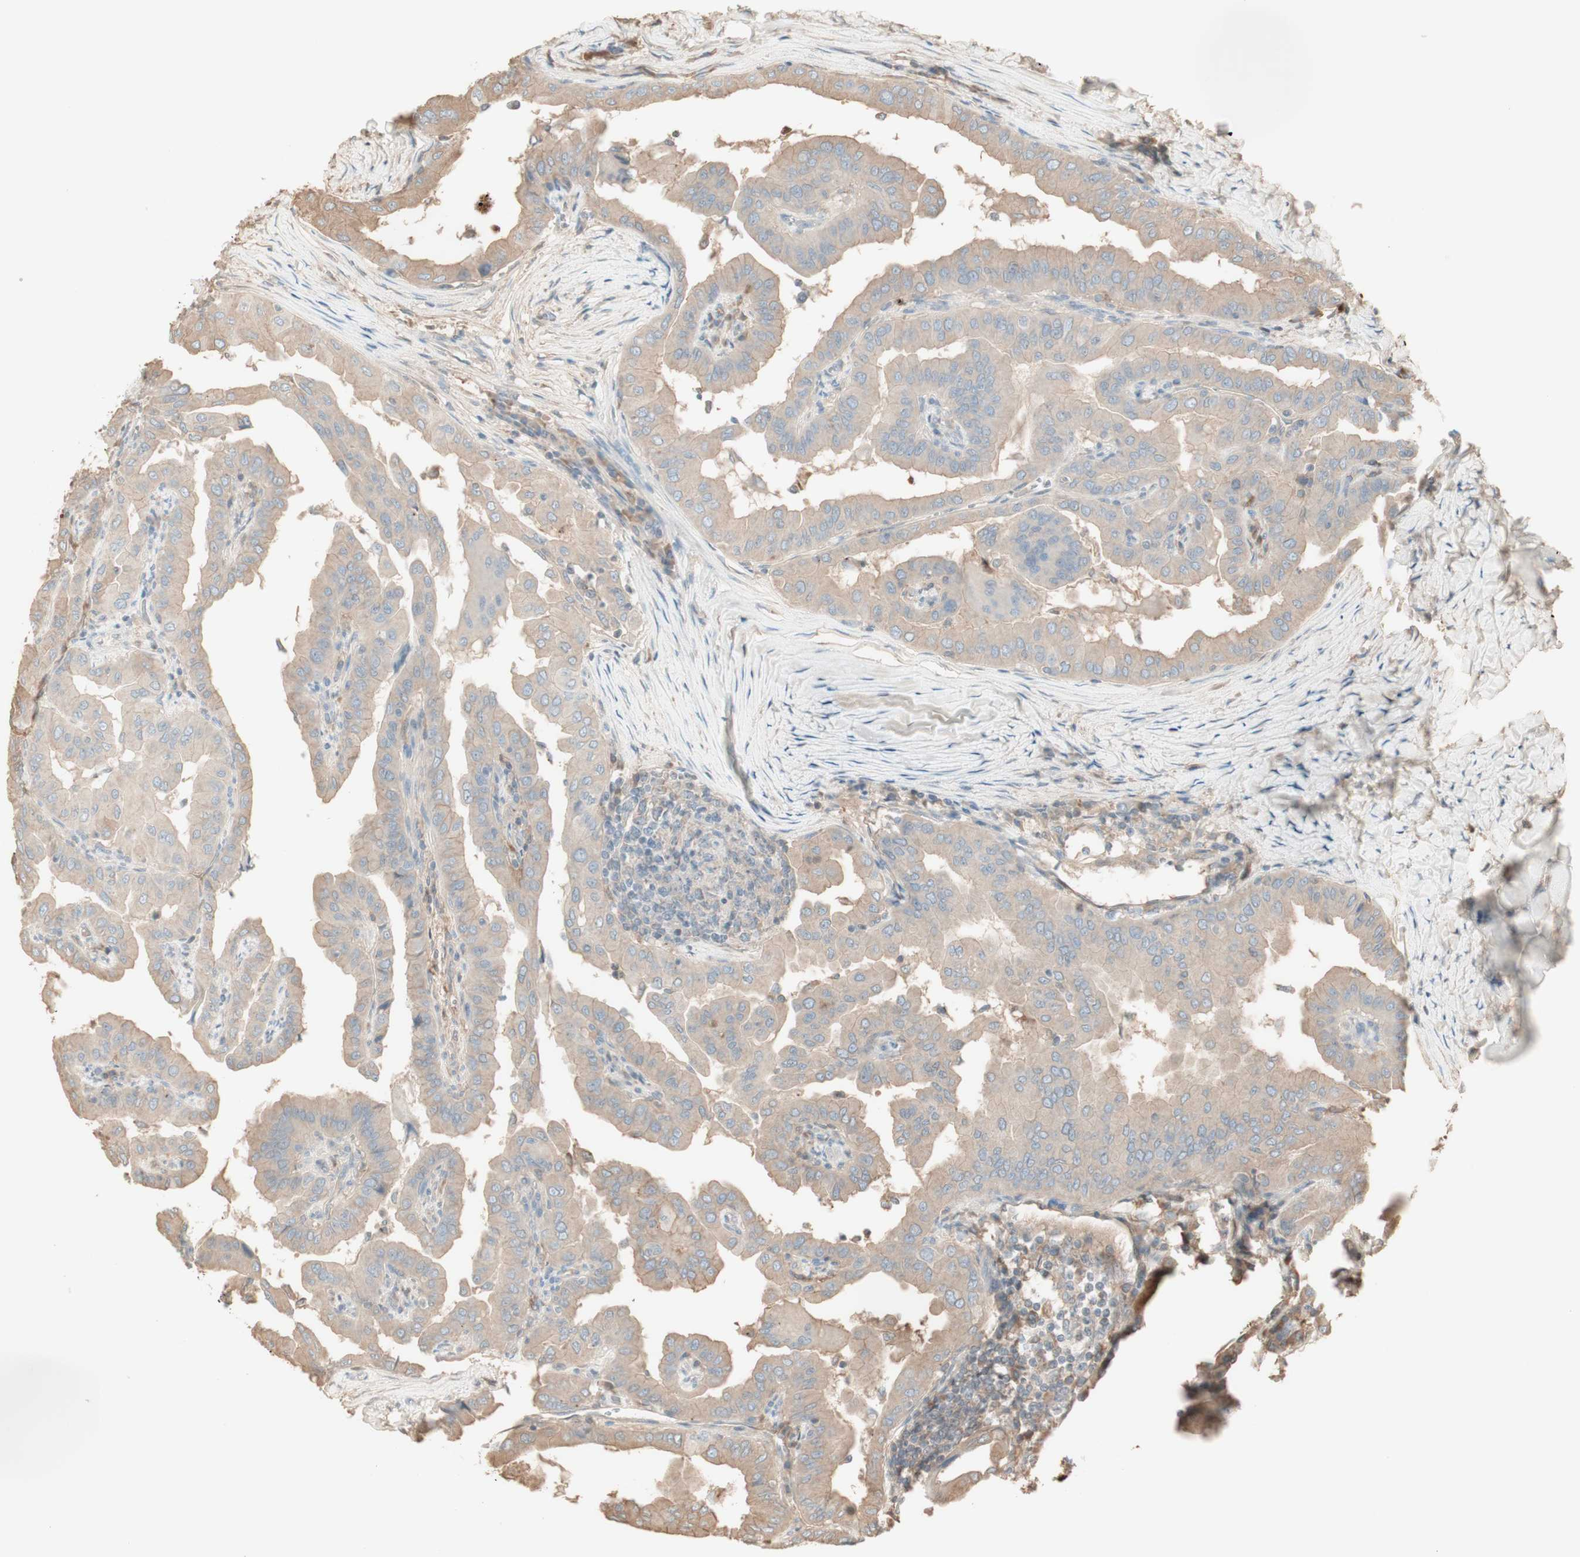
{"staining": {"intensity": "weak", "quantity": ">75%", "location": "cytoplasmic/membranous"}, "tissue": "thyroid cancer", "cell_type": "Tumor cells", "image_type": "cancer", "snomed": [{"axis": "morphology", "description": "Papillary adenocarcinoma, NOS"}, {"axis": "topography", "description": "Thyroid gland"}], "caption": "Thyroid cancer stained for a protein reveals weak cytoplasmic/membranous positivity in tumor cells. (IHC, brightfield microscopy, high magnification).", "gene": "IFNG", "patient": {"sex": "male", "age": 33}}